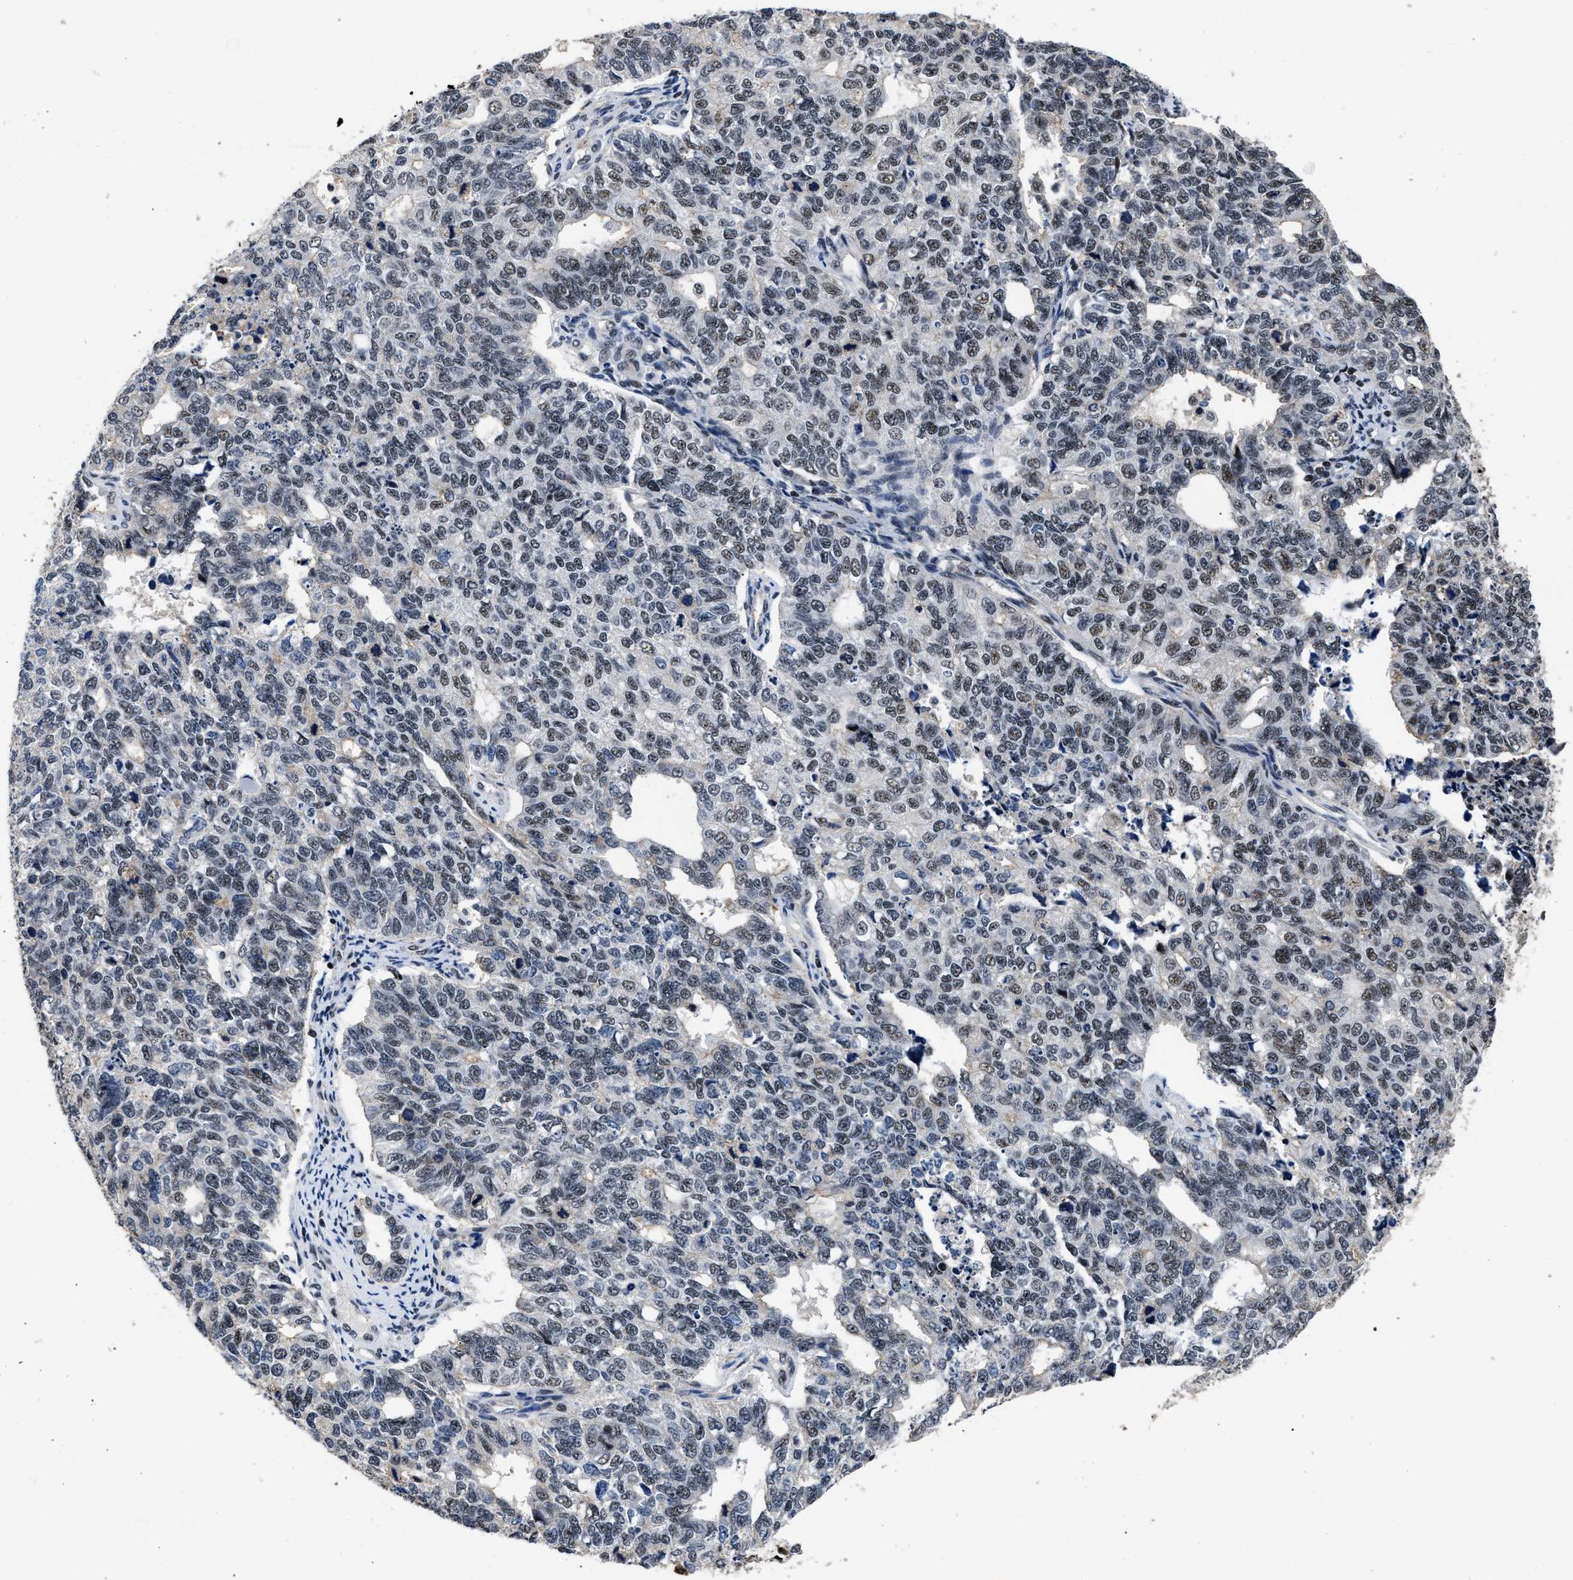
{"staining": {"intensity": "weak", "quantity": "<25%", "location": "nuclear"}, "tissue": "cervical cancer", "cell_type": "Tumor cells", "image_type": "cancer", "snomed": [{"axis": "morphology", "description": "Squamous cell carcinoma, NOS"}, {"axis": "topography", "description": "Cervix"}], "caption": "A histopathology image of human squamous cell carcinoma (cervical) is negative for staining in tumor cells.", "gene": "ZNF233", "patient": {"sex": "female", "age": 63}}